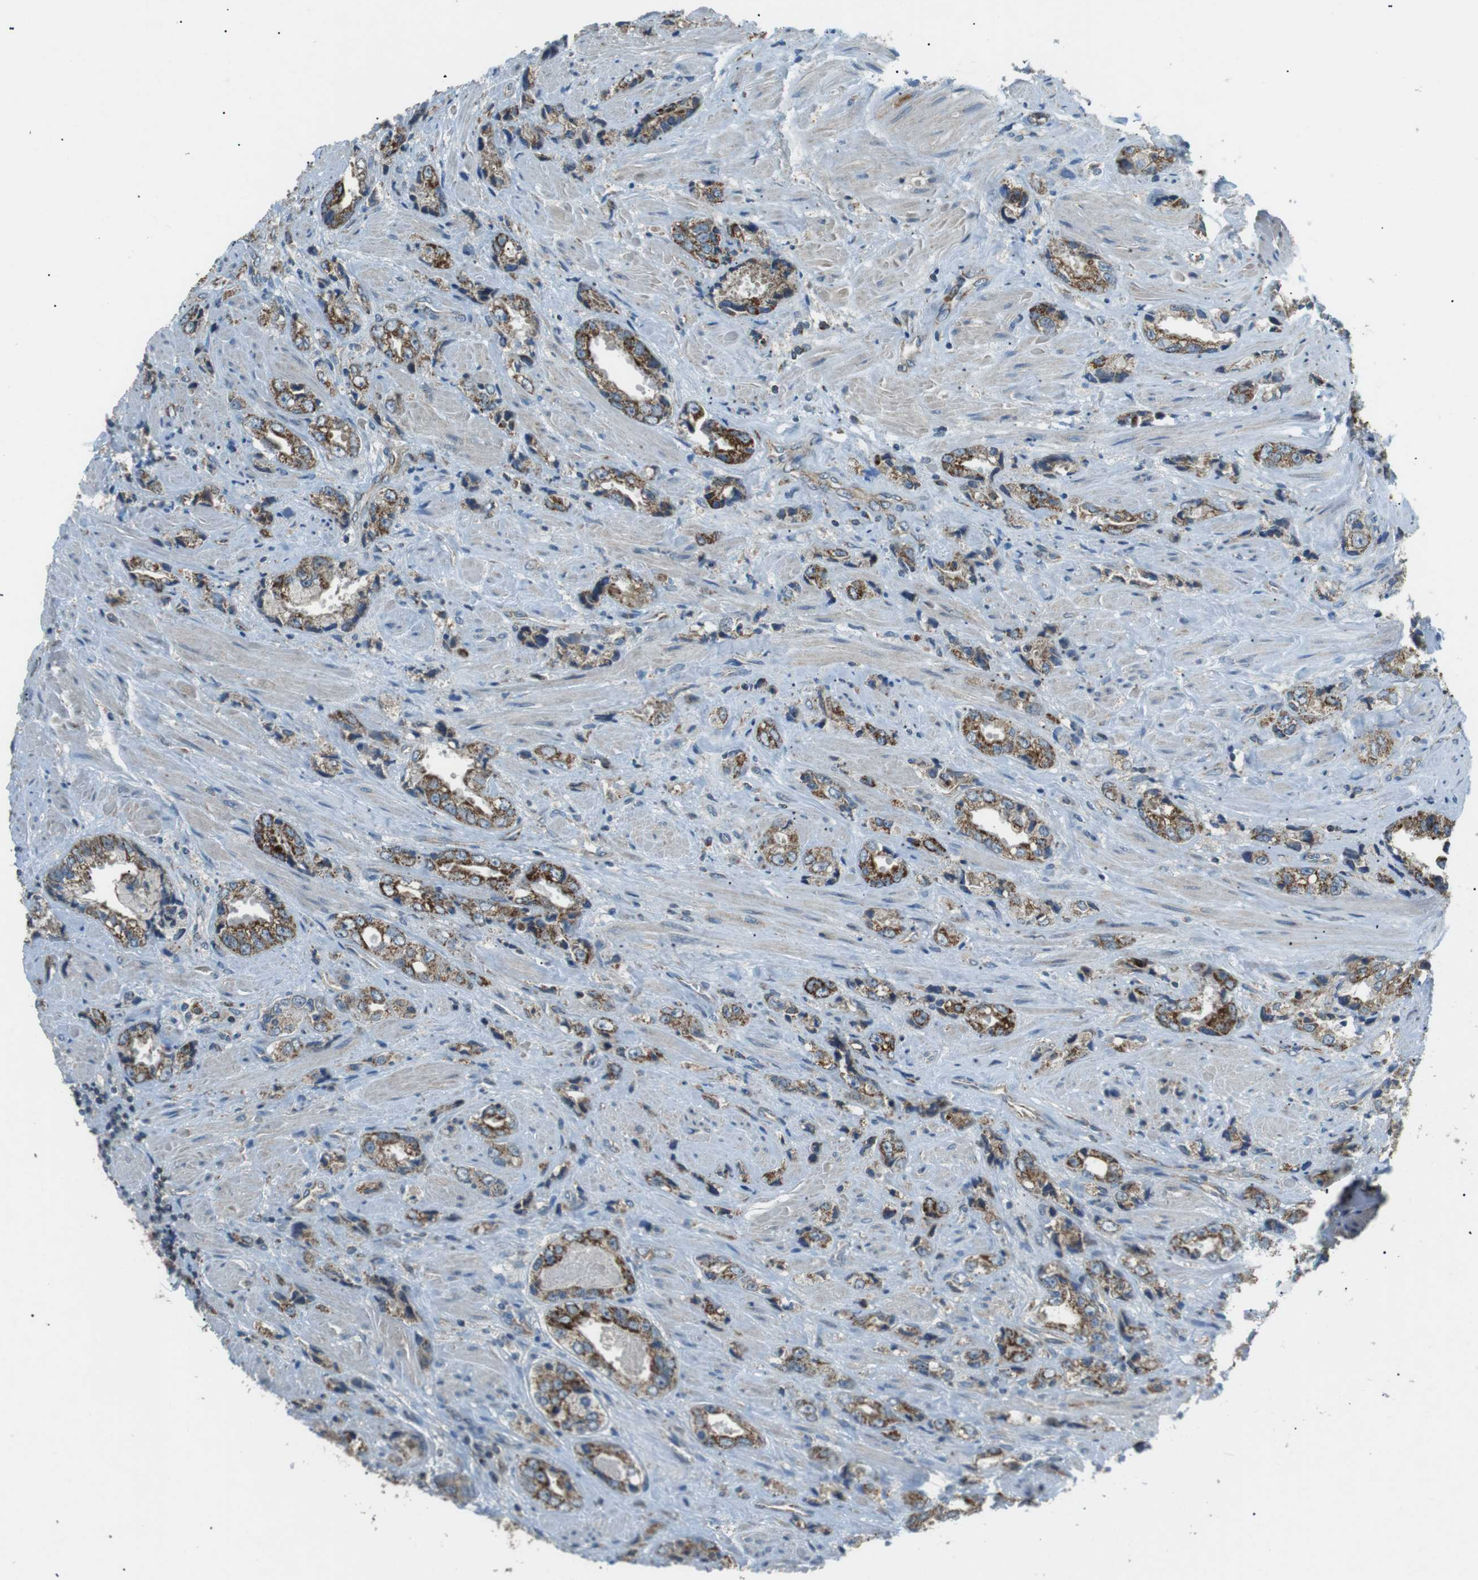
{"staining": {"intensity": "moderate", "quantity": ">75%", "location": "cytoplasmic/membranous"}, "tissue": "prostate cancer", "cell_type": "Tumor cells", "image_type": "cancer", "snomed": [{"axis": "morphology", "description": "Adenocarcinoma, High grade"}, {"axis": "topography", "description": "Prostate"}], "caption": "Prostate cancer (high-grade adenocarcinoma) was stained to show a protein in brown. There is medium levels of moderate cytoplasmic/membranous positivity in about >75% of tumor cells.", "gene": "BACE1", "patient": {"sex": "male", "age": 61}}